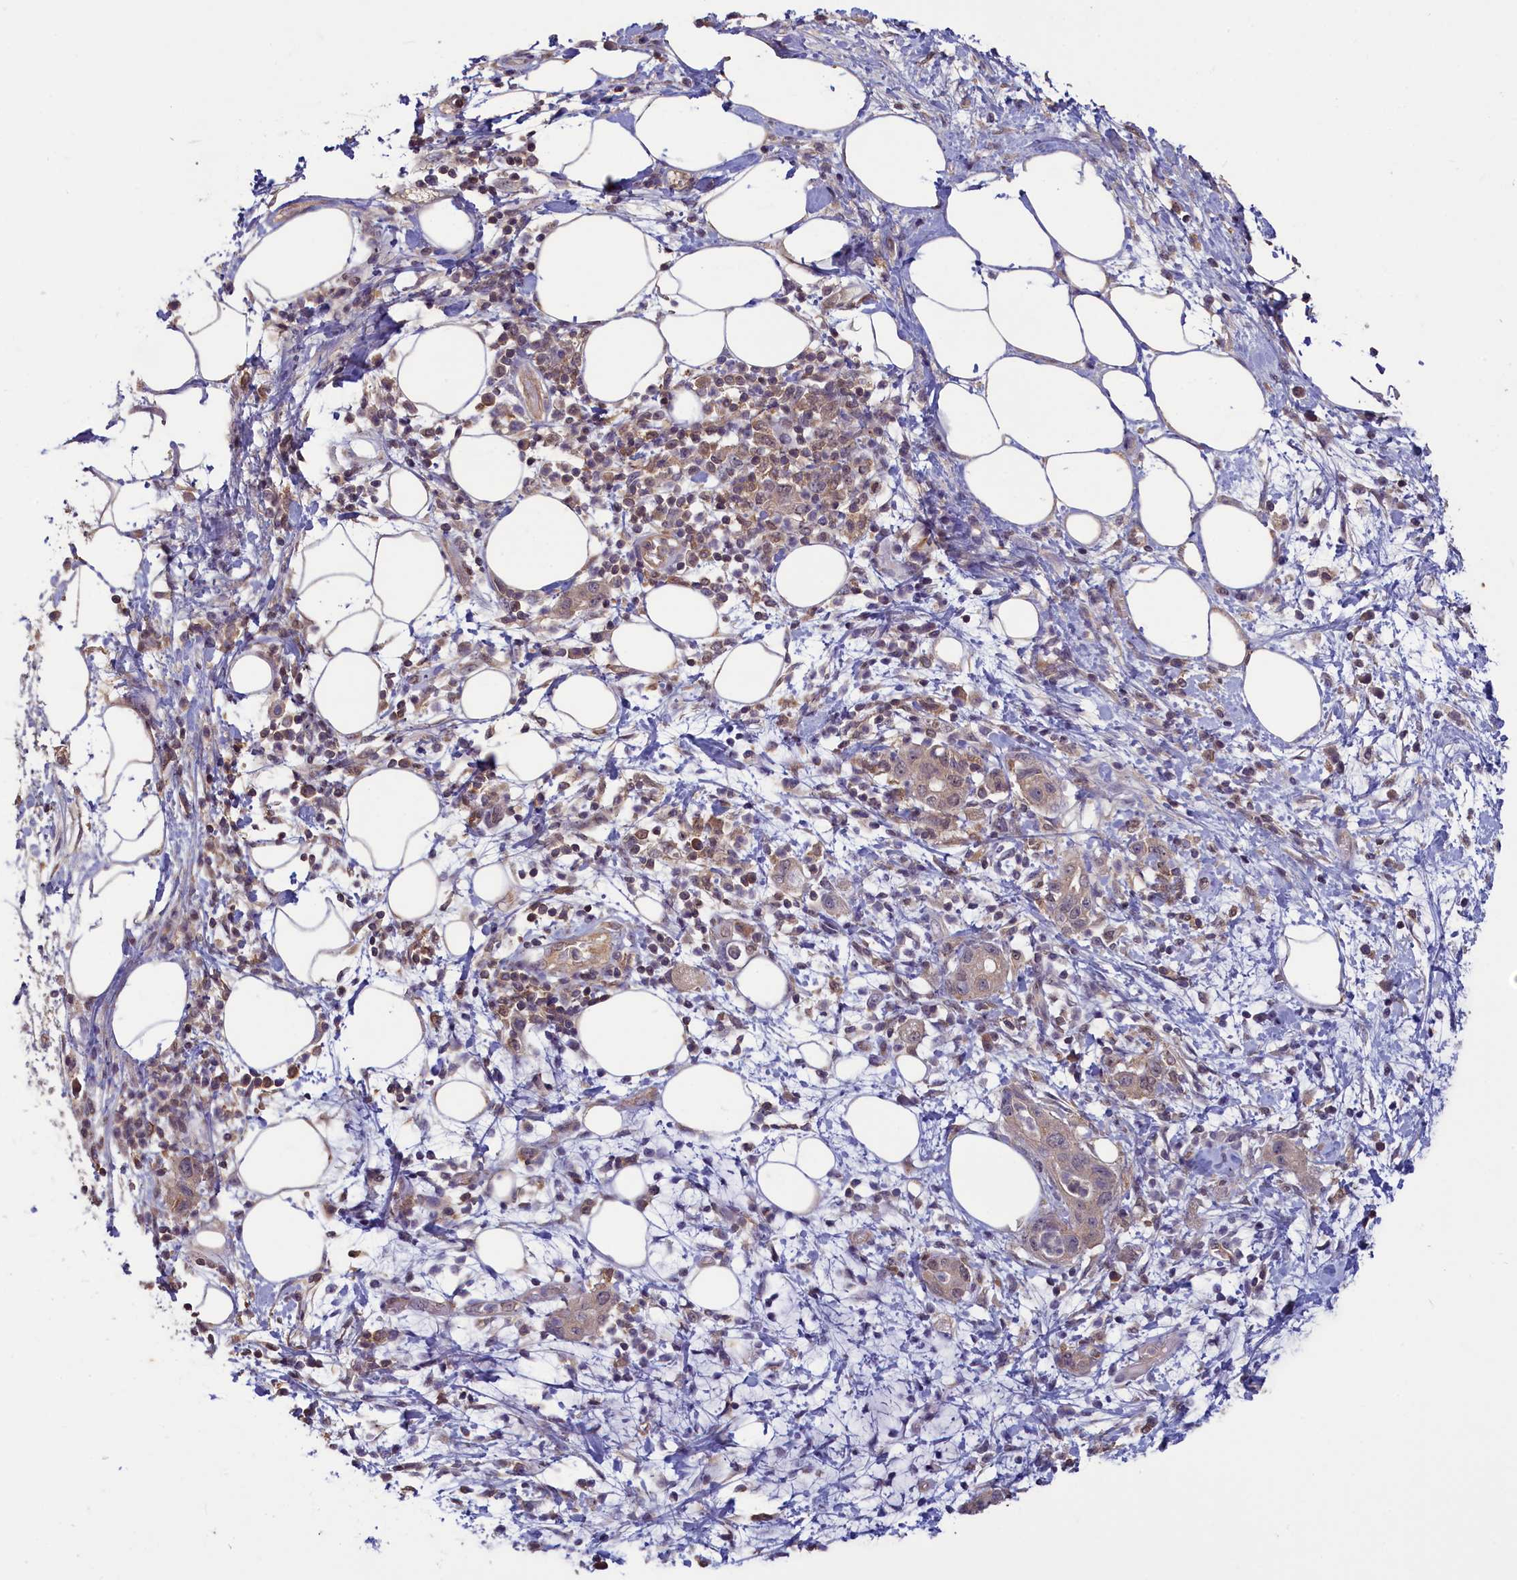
{"staining": {"intensity": "negative", "quantity": "none", "location": "none"}, "tissue": "pancreatic cancer", "cell_type": "Tumor cells", "image_type": "cancer", "snomed": [{"axis": "morphology", "description": "Adenocarcinoma, NOS"}, {"axis": "topography", "description": "Pancreas"}], "caption": "Pancreatic cancer (adenocarcinoma) was stained to show a protein in brown. There is no significant expression in tumor cells.", "gene": "NUBP1", "patient": {"sex": "female", "age": 73}}